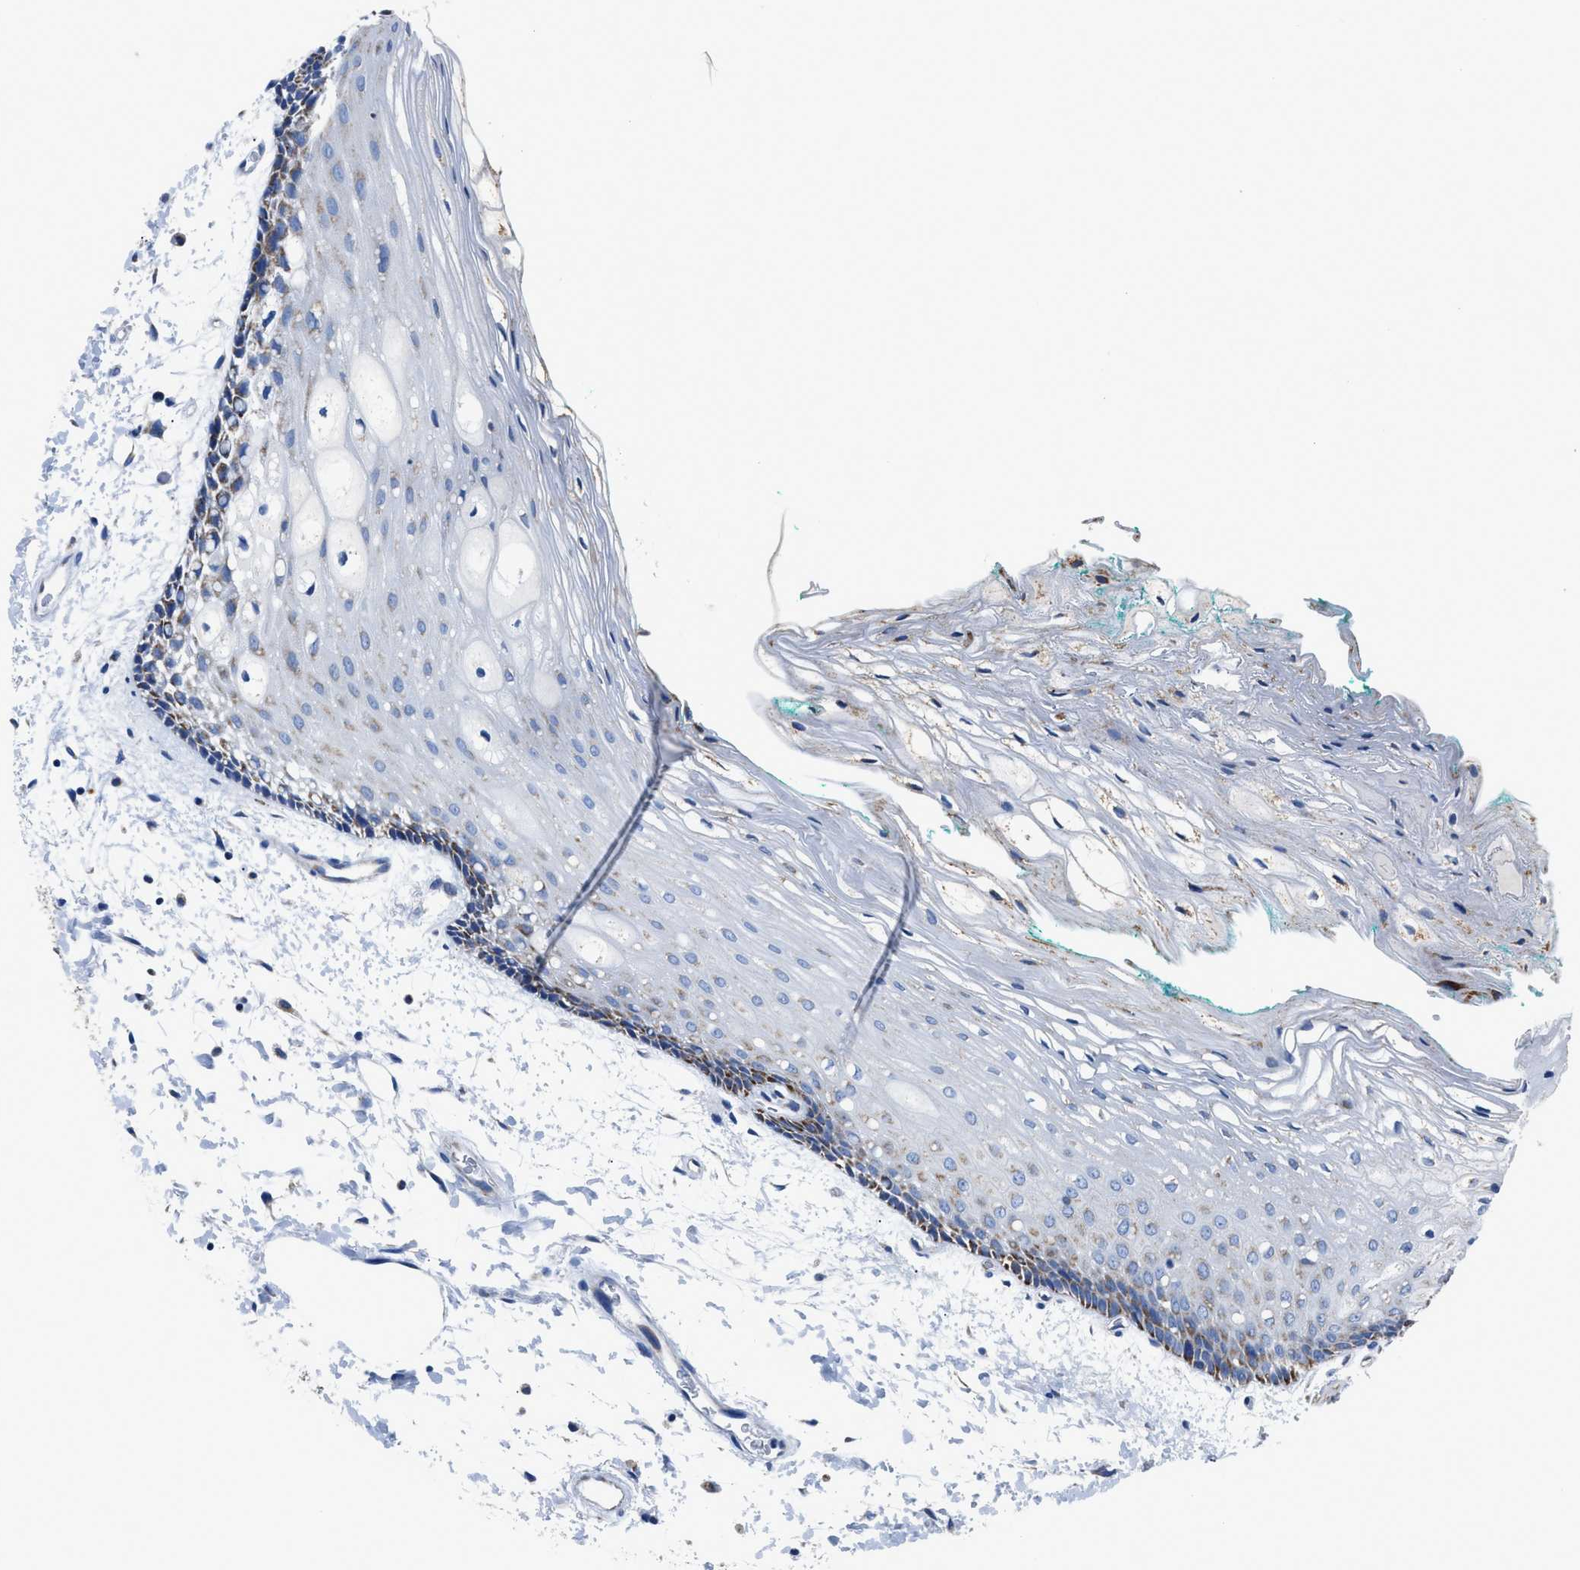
{"staining": {"intensity": "moderate", "quantity": "25%-75%", "location": "cytoplasmic/membranous"}, "tissue": "oral mucosa", "cell_type": "Squamous epithelial cells", "image_type": "normal", "snomed": [{"axis": "morphology", "description": "Normal tissue, NOS"}, {"axis": "topography", "description": "Skeletal muscle"}, {"axis": "topography", "description": "Oral tissue"}, {"axis": "topography", "description": "Peripheral nerve tissue"}], "caption": "Protein analysis of benign oral mucosa shows moderate cytoplasmic/membranous positivity in approximately 25%-75% of squamous epithelial cells.", "gene": "ZDHHC3", "patient": {"sex": "female", "age": 84}}